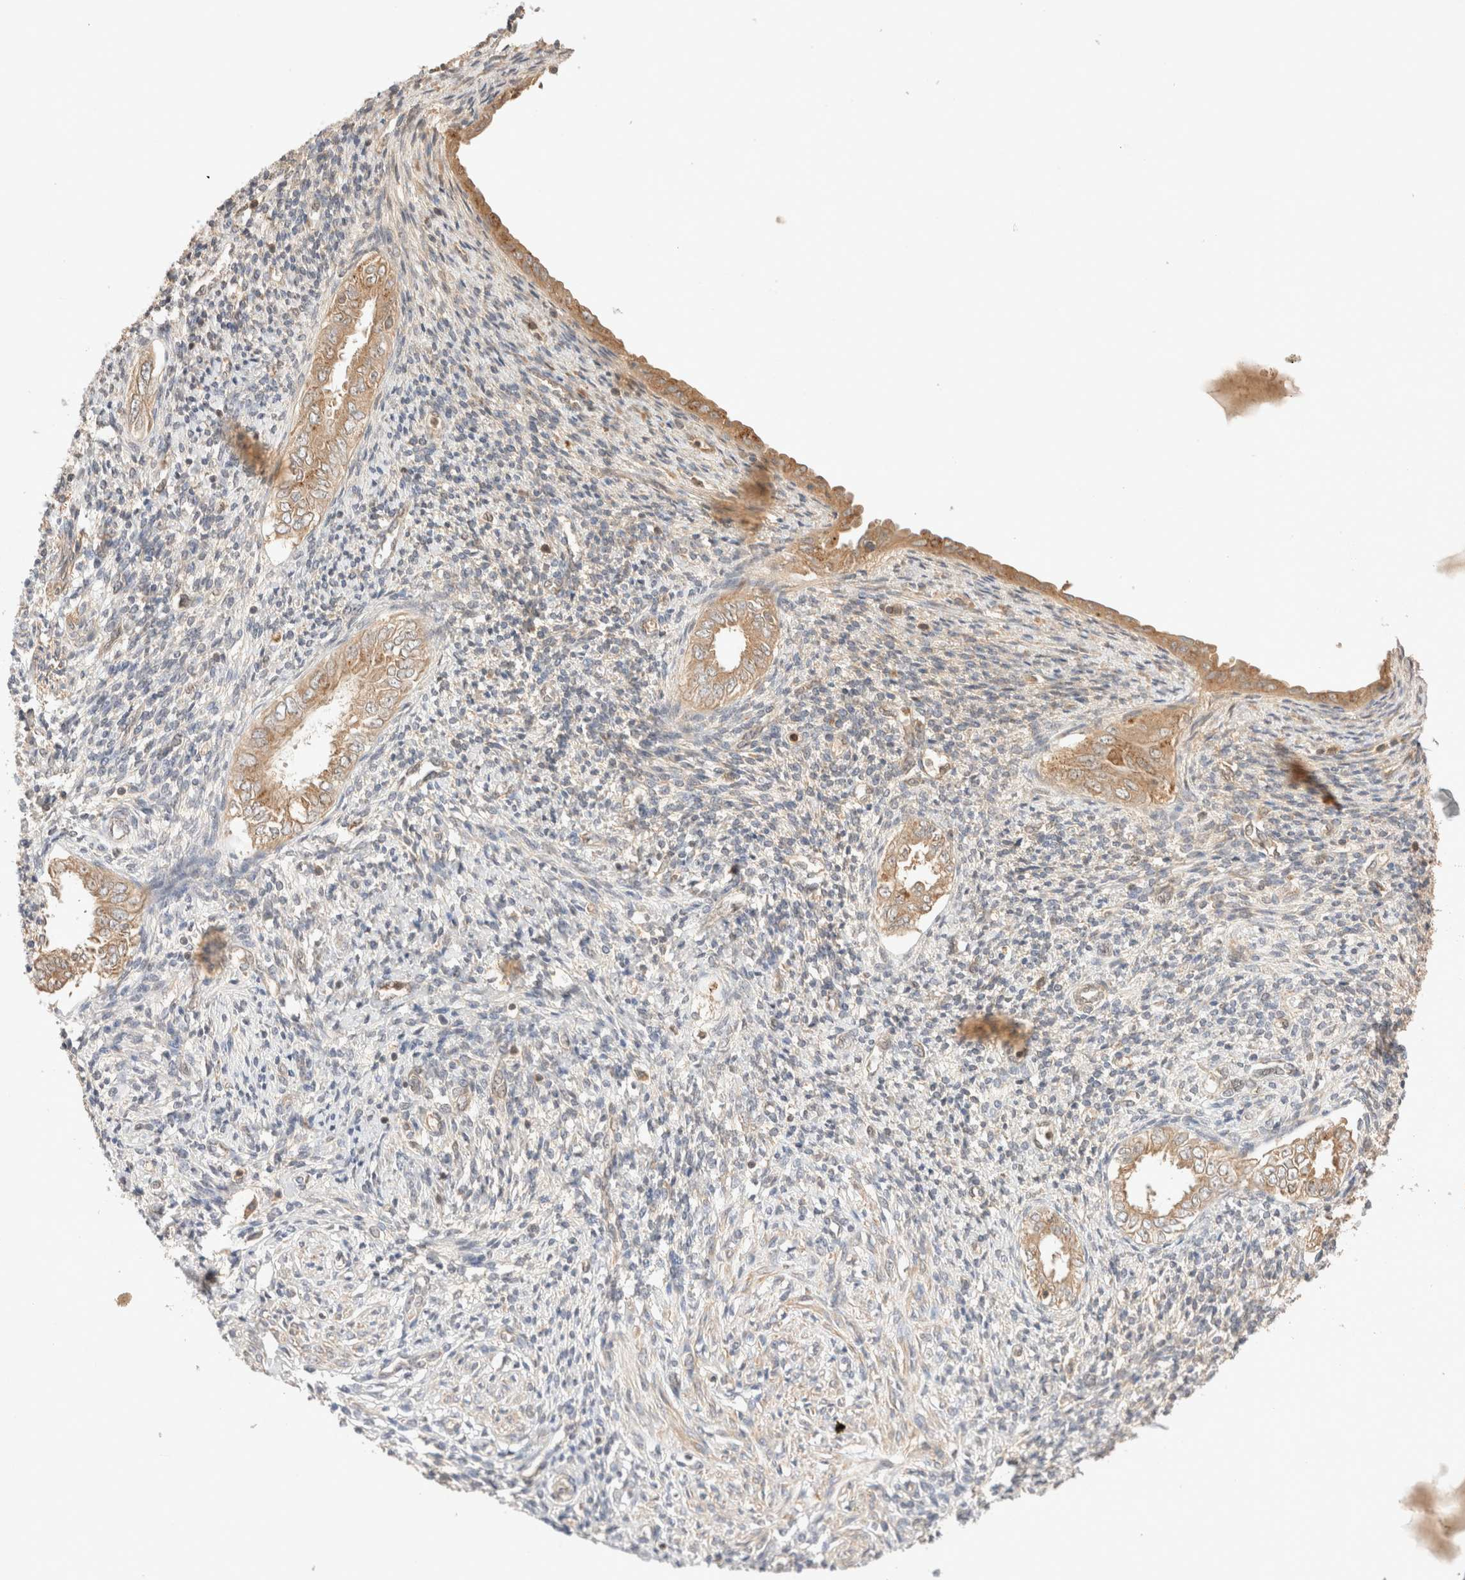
{"staining": {"intensity": "weak", "quantity": "25%-75%", "location": "cytoplasmic/membranous"}, "tissue": "endometrium", "cell_type": "Cells in endometrial stroma", "image_type": "normal", "snomed": [{"axis": "morphology", "description": "Normal tissue, NOS"}, {"axis": "topography", "description": "Endometrium"}], "caption": "This is an image of immunohistochemistry (IHC) staining of normal endometrium, which shows weak expression in the cytoplasmic/membranous of cells in endometrial stroma.", "gene": "CARNMT1", "patient": {"sex": "female", "age": 66}}